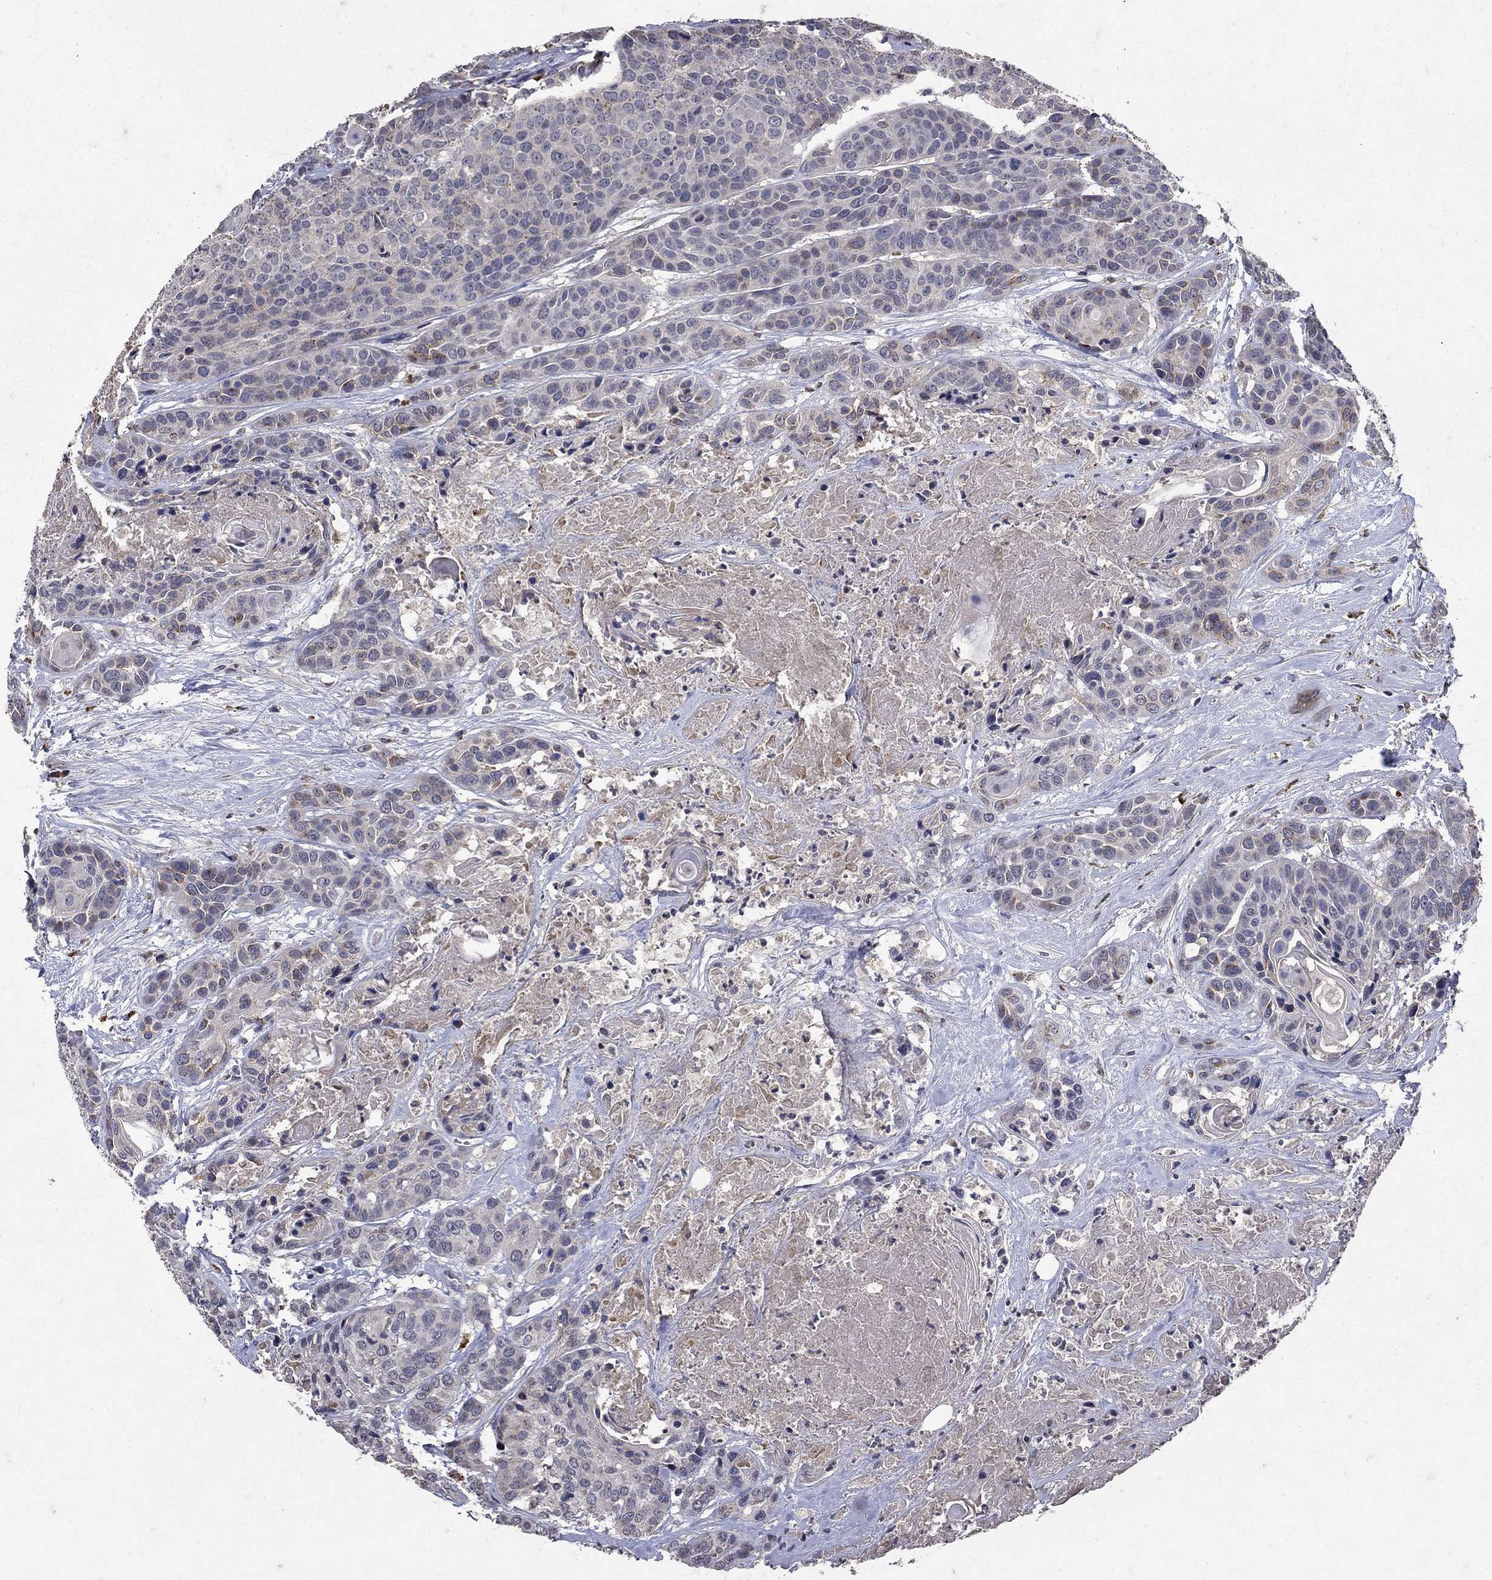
{"staining": {"intensity": "negative", "quantity": "none", "location": "none"}, "tissue": "head and neck cancer", "cell_type": "Tumor cells", "image_type": "cancer", "snomed": [{"axis": "morphology", "description": "Squamous cell carcinoma, NOS"}, {"axis": "topography", "description": "Oral tissue"}, {"axis": "topography", "description": "Head-Neck"}], "caption": "Immunohistochemistry (IHC) histopathology image of neoplastic tissue: squamous cell carcinoma (head and neck) stained with DAB demonstrates no significant protein expression in tumor cells. (DAB (3,3'-diaminobenzidine) IHC with hematoxylin counter stain).", "gene": "NPC2", "patient": {"sex": "male", "age": 56}}